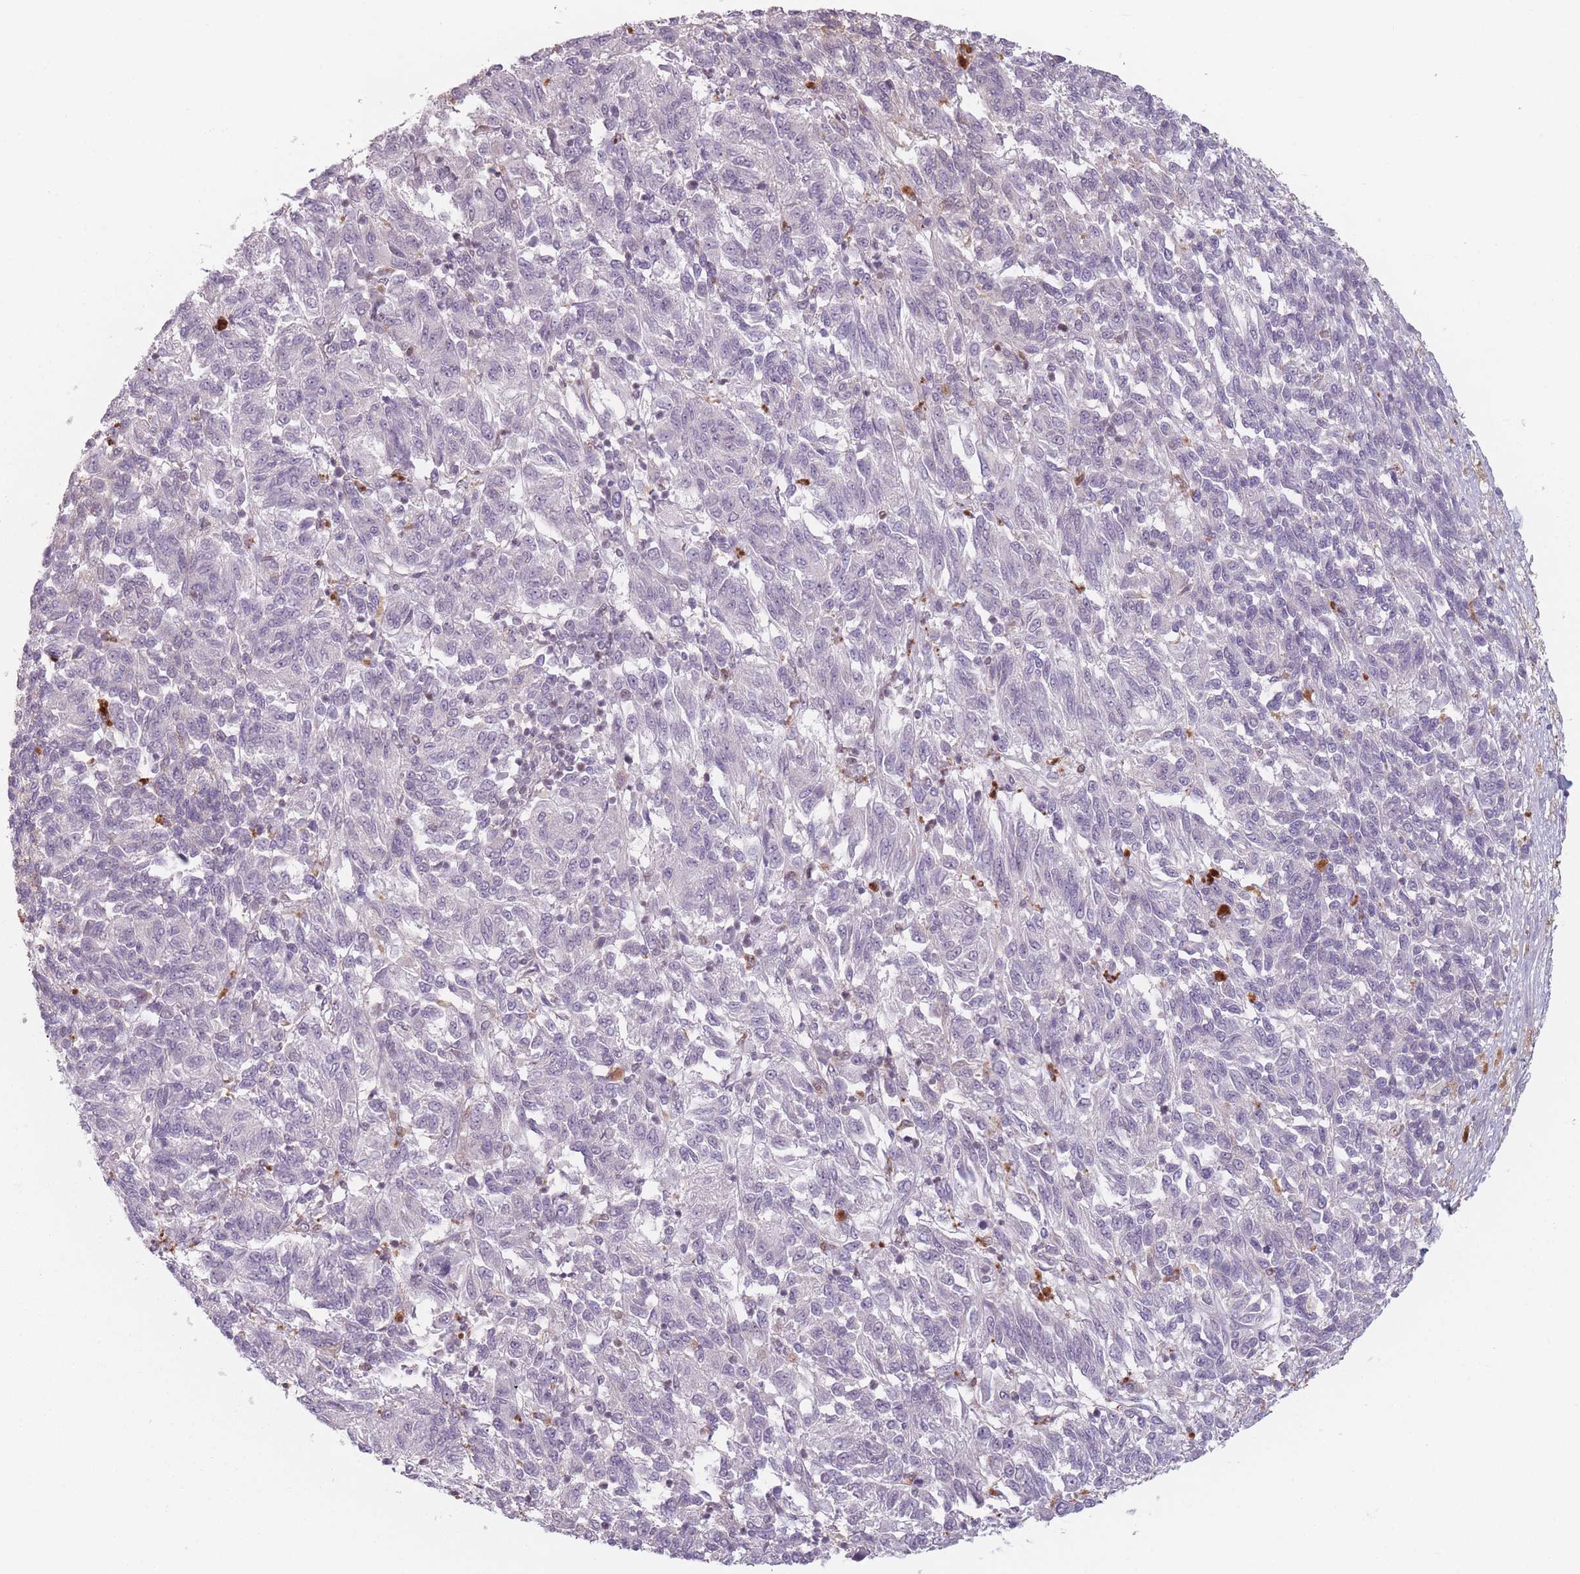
{"staining": {"intensity": "negative", "quantity": "none", "location": "none"}, "tissue": "melanoma", "cell_type": "Tumor cells", "image_type": "cancer", "snomed": [{"axis": "morphology", "description": "Malignant melanoma, Metastatic site"}, {"axis": "topography", "description": "Lung"}], "caption": "This is an immunohistochemistry (IHC) histopathology image of human malignant melanoma (metastatic site). There is no expression in tumor cells.", "gene": "OR10C1", "patient": {"sex": "male", "age": 64}}